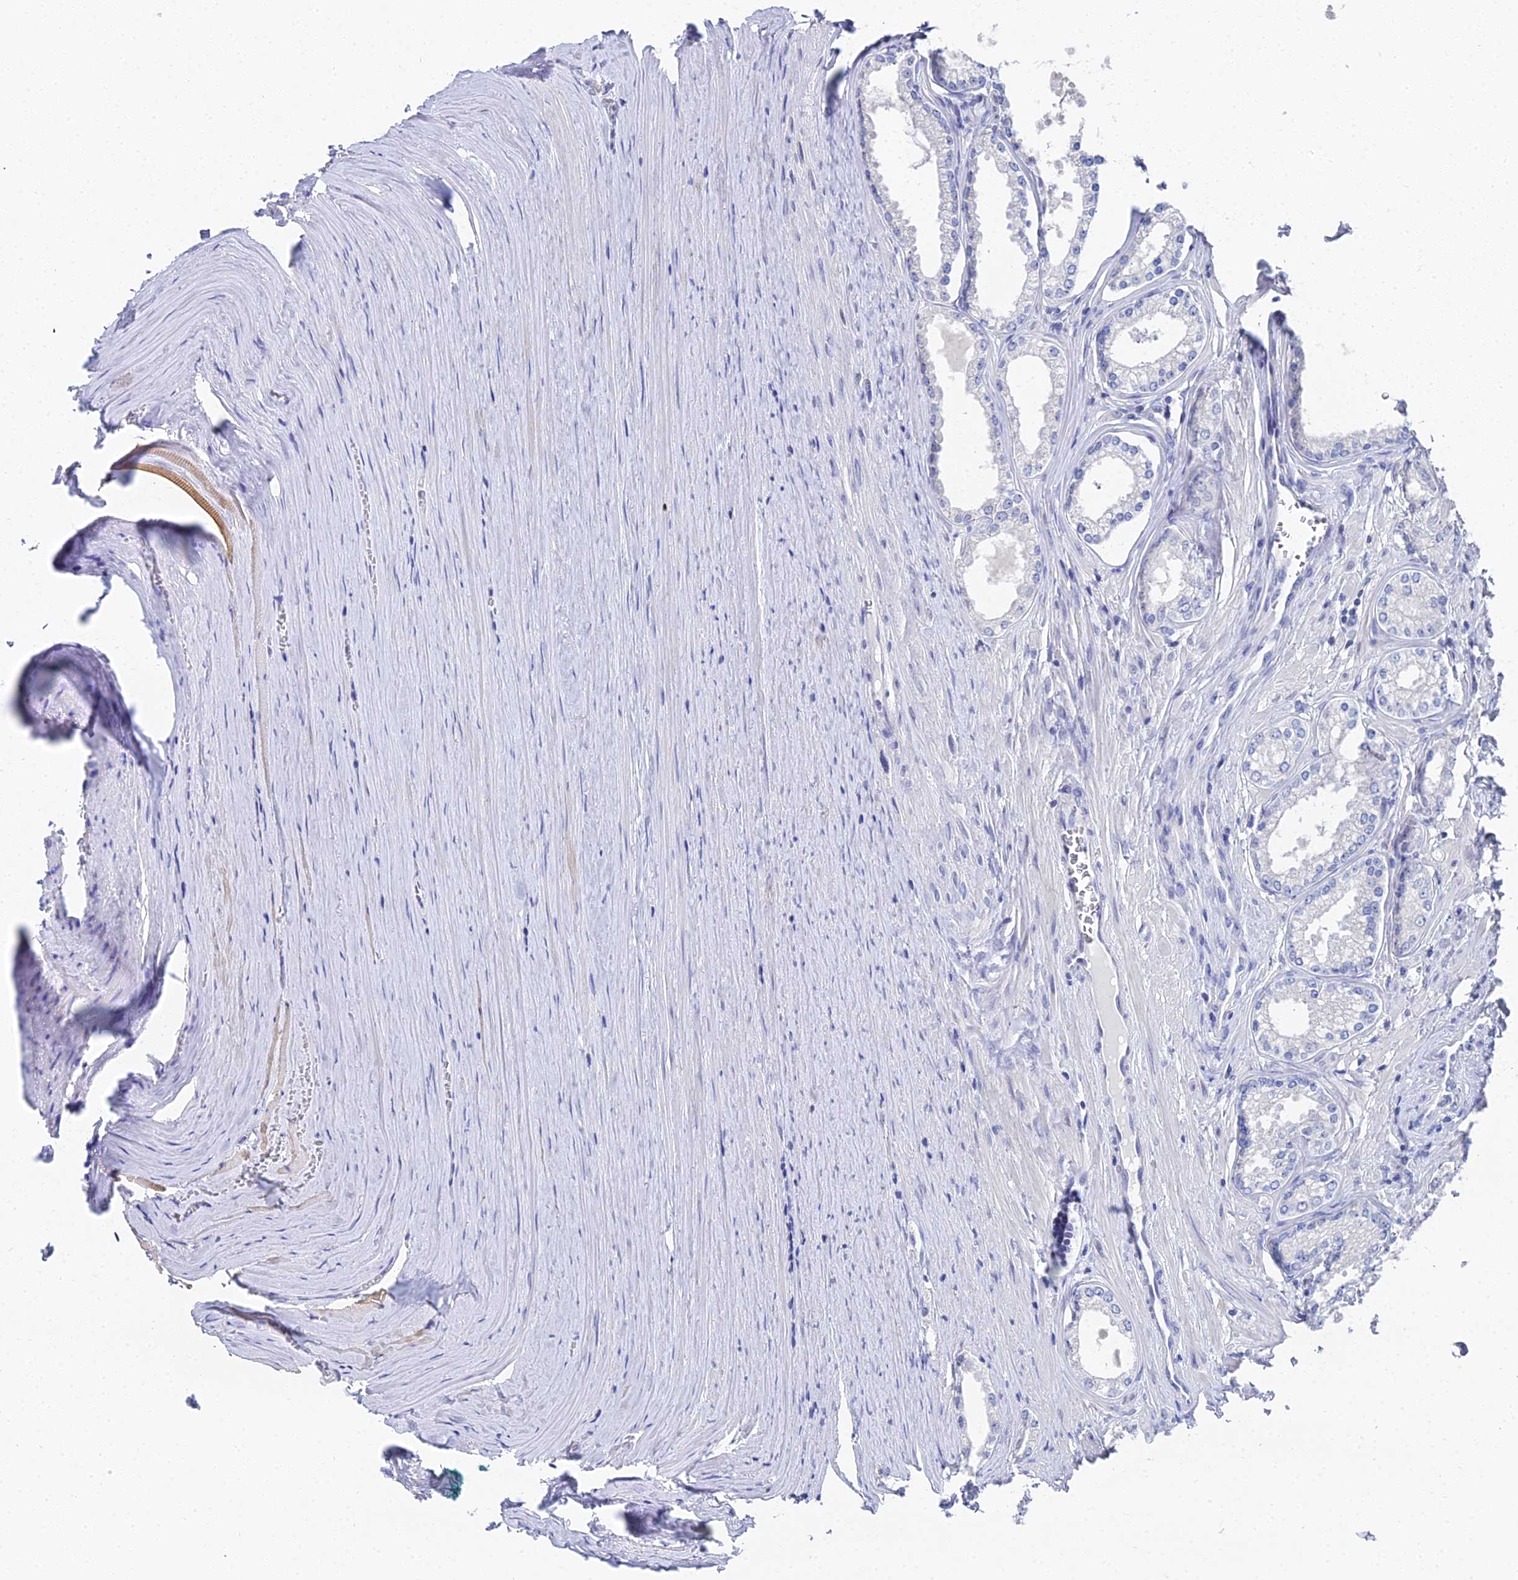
{"staining": {"intensity": "negative", "quantity": "none", "location": "none"}, "tissue": "prostate cancer", "cell_type": "Tumor cells", "image_type": "cancer", "snomed": [{"axis": "morphology", "description": "Adenocarcinoma, High grade"}, {"axis": "topography", "description": "Prostate"}], "caption": "A histopathology image of human prostate cancer (high-grade adenocarcinoma) is negative for staining in tumor cells.", "gene": "OCM", "patient": {"sex": "male", "age": 68}}